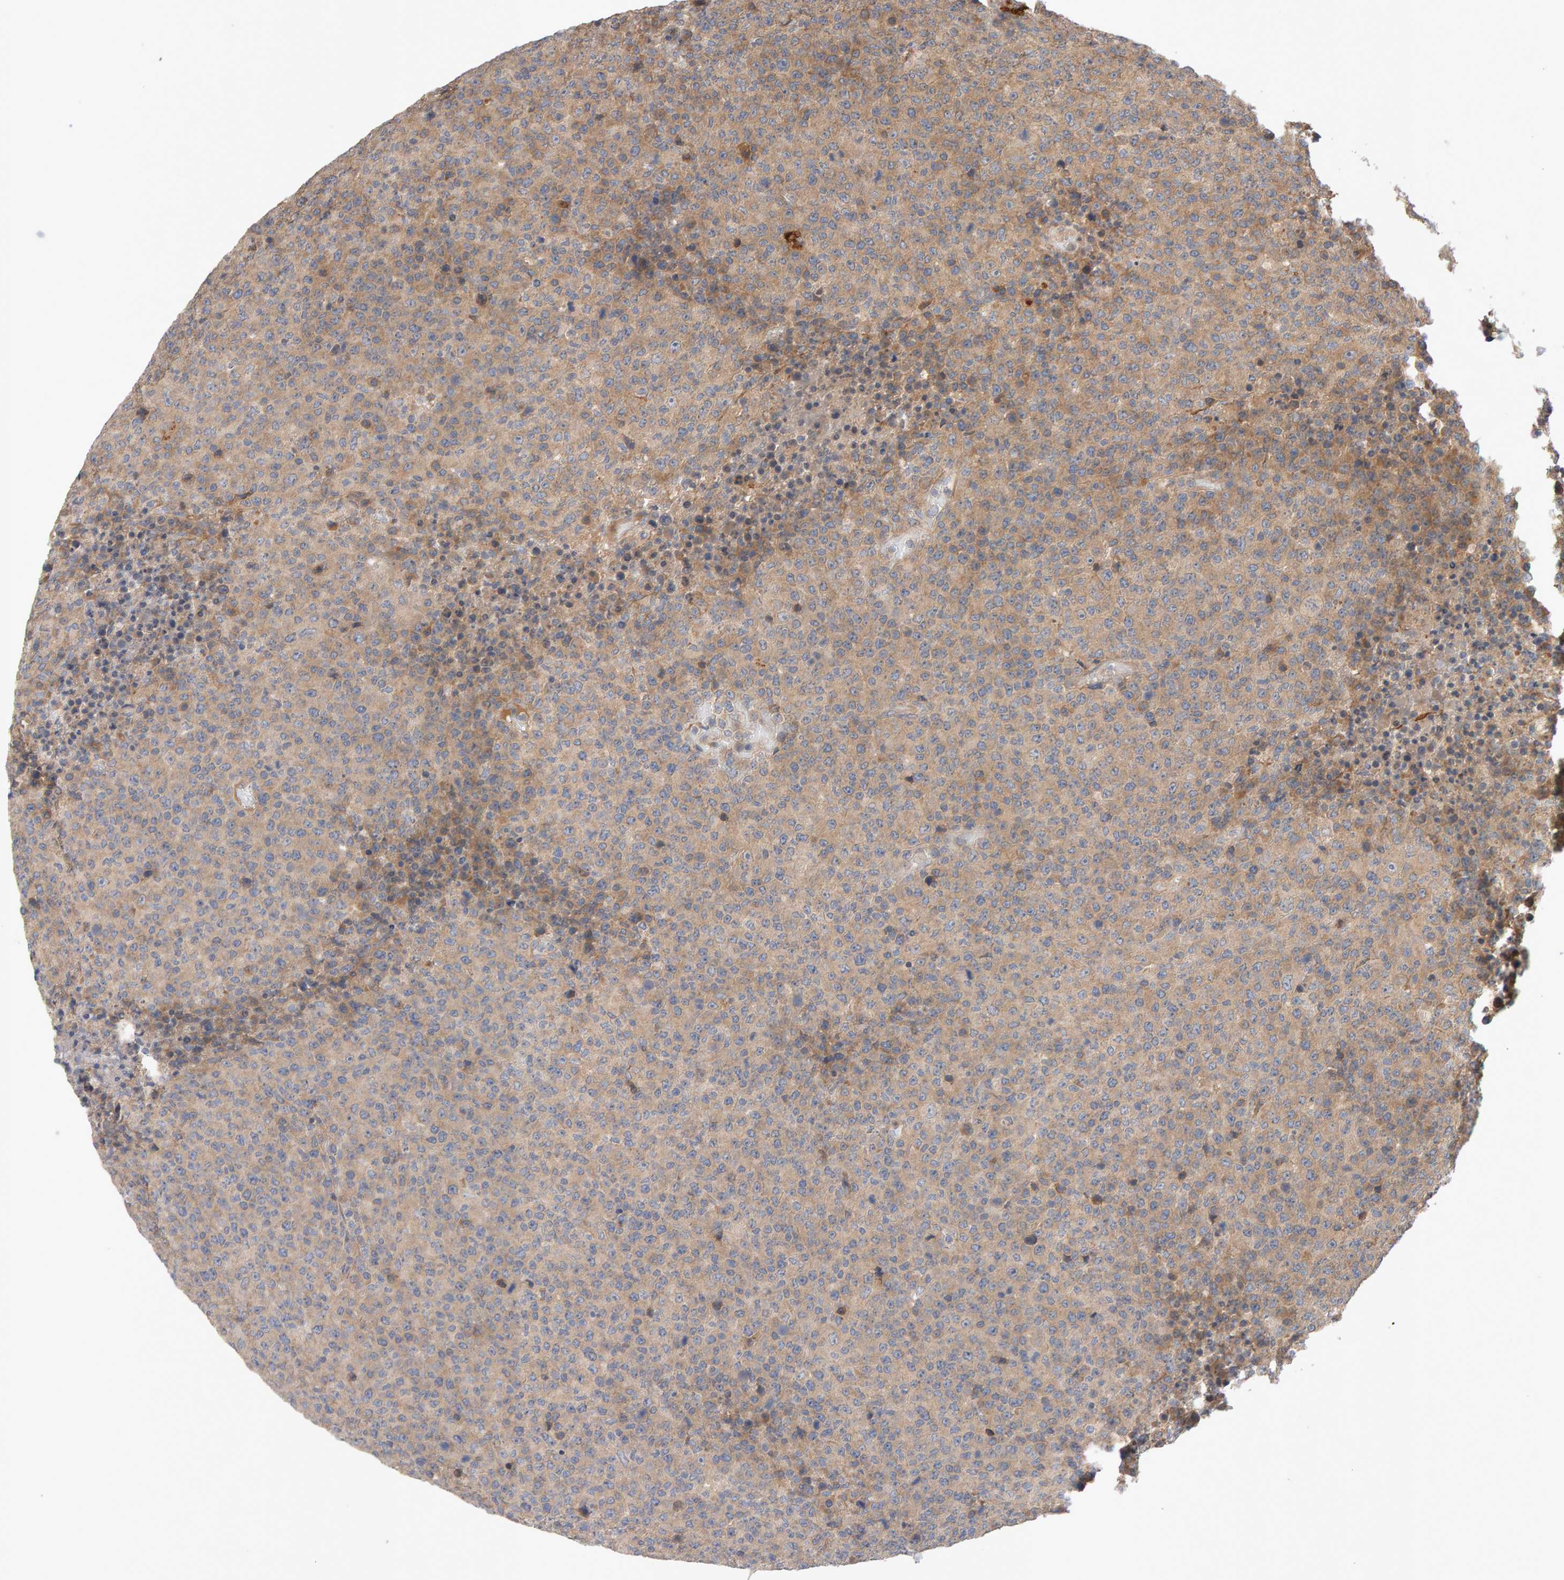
{"staining": {"intensity": "weak", "quantity": ">75%", "location": "cytoplasmic/membranous"}, "tissue": "lymphoma", "cell_type": "Tumor cells", "image_type": "cancer", "snomed": [{"axis": "morphology", "description": "Malignant lymphoma, non-Hodgkin's type, High grade"}, {"axis": "topography", "description": "Lymph node"}], "caption": "Human high-grade malignant lymphoma, non-Hodgkin's type stained with a brown dye shows weak cytoplasmic/membranous positive positivity in approximately >75% of tumor cells.", "gene": "RNF19A", "patient": {"sex": "male", "age": 13}}